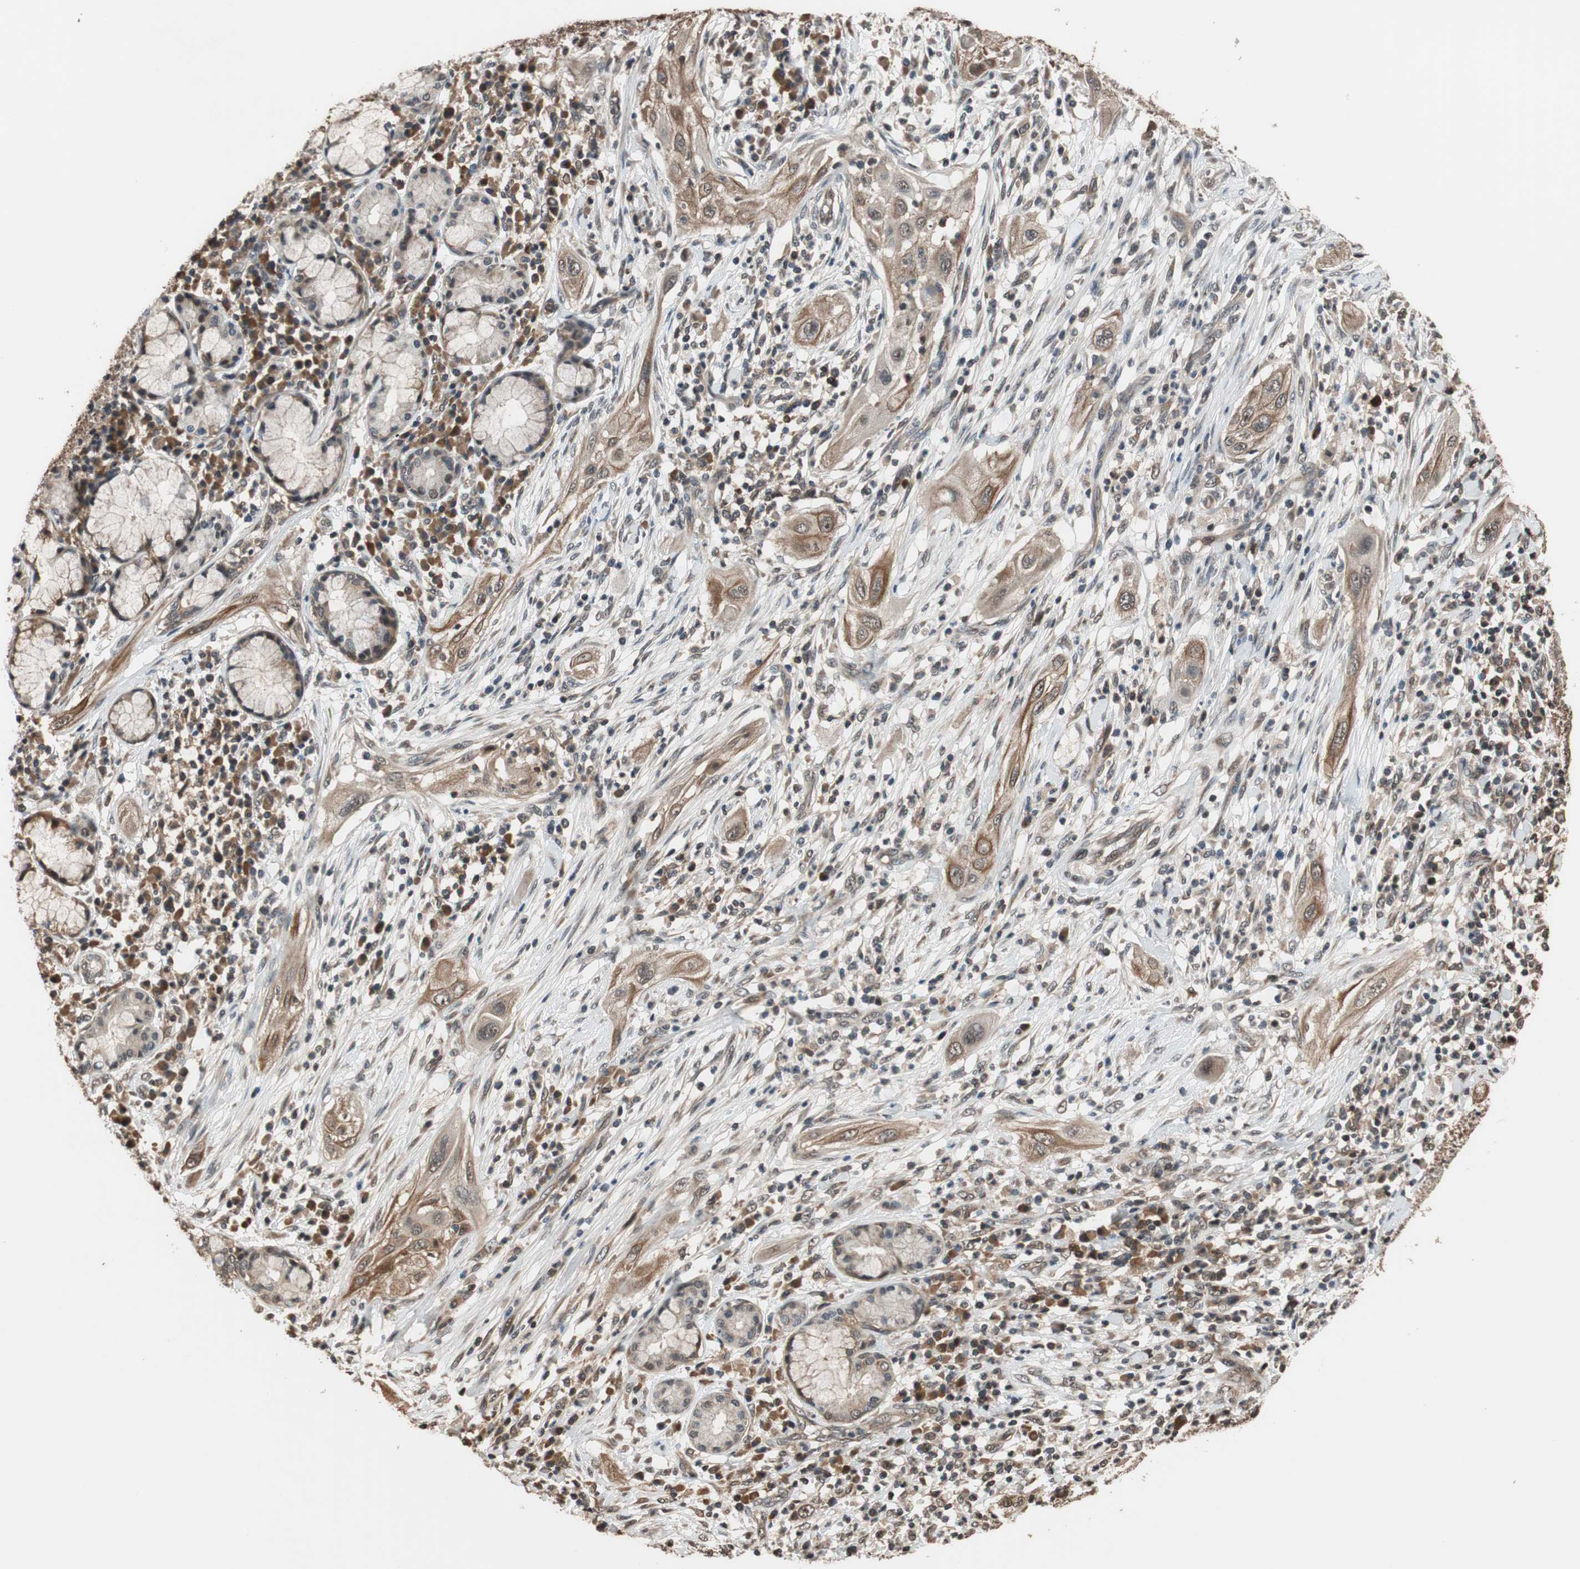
{"staining": {"intensity": "moderate", "quantity": ">75%", "location": "cytoplasmic/membranous"}, "tissue": "lung cancer", "cell_type": "Tumor cells", "image_type": "cancer", "snomed": [{"axis": "morphology", "description": "Squamous cell carcinoma, NOS"}, {"axis": "topography", "description": "Lung"}], "caption": "A high-resolution histopathology image shows immunohistochemistry (IHC) staining of lung cancer, which demonstrates moderate cytoplasmic/membranous staining in about >75% of tumor cells. (DAB IHC, brown staining for protein, blue staining for nuclei).", "gene": "TMEM230", "patient": {"sex": "female", "age": 47}}